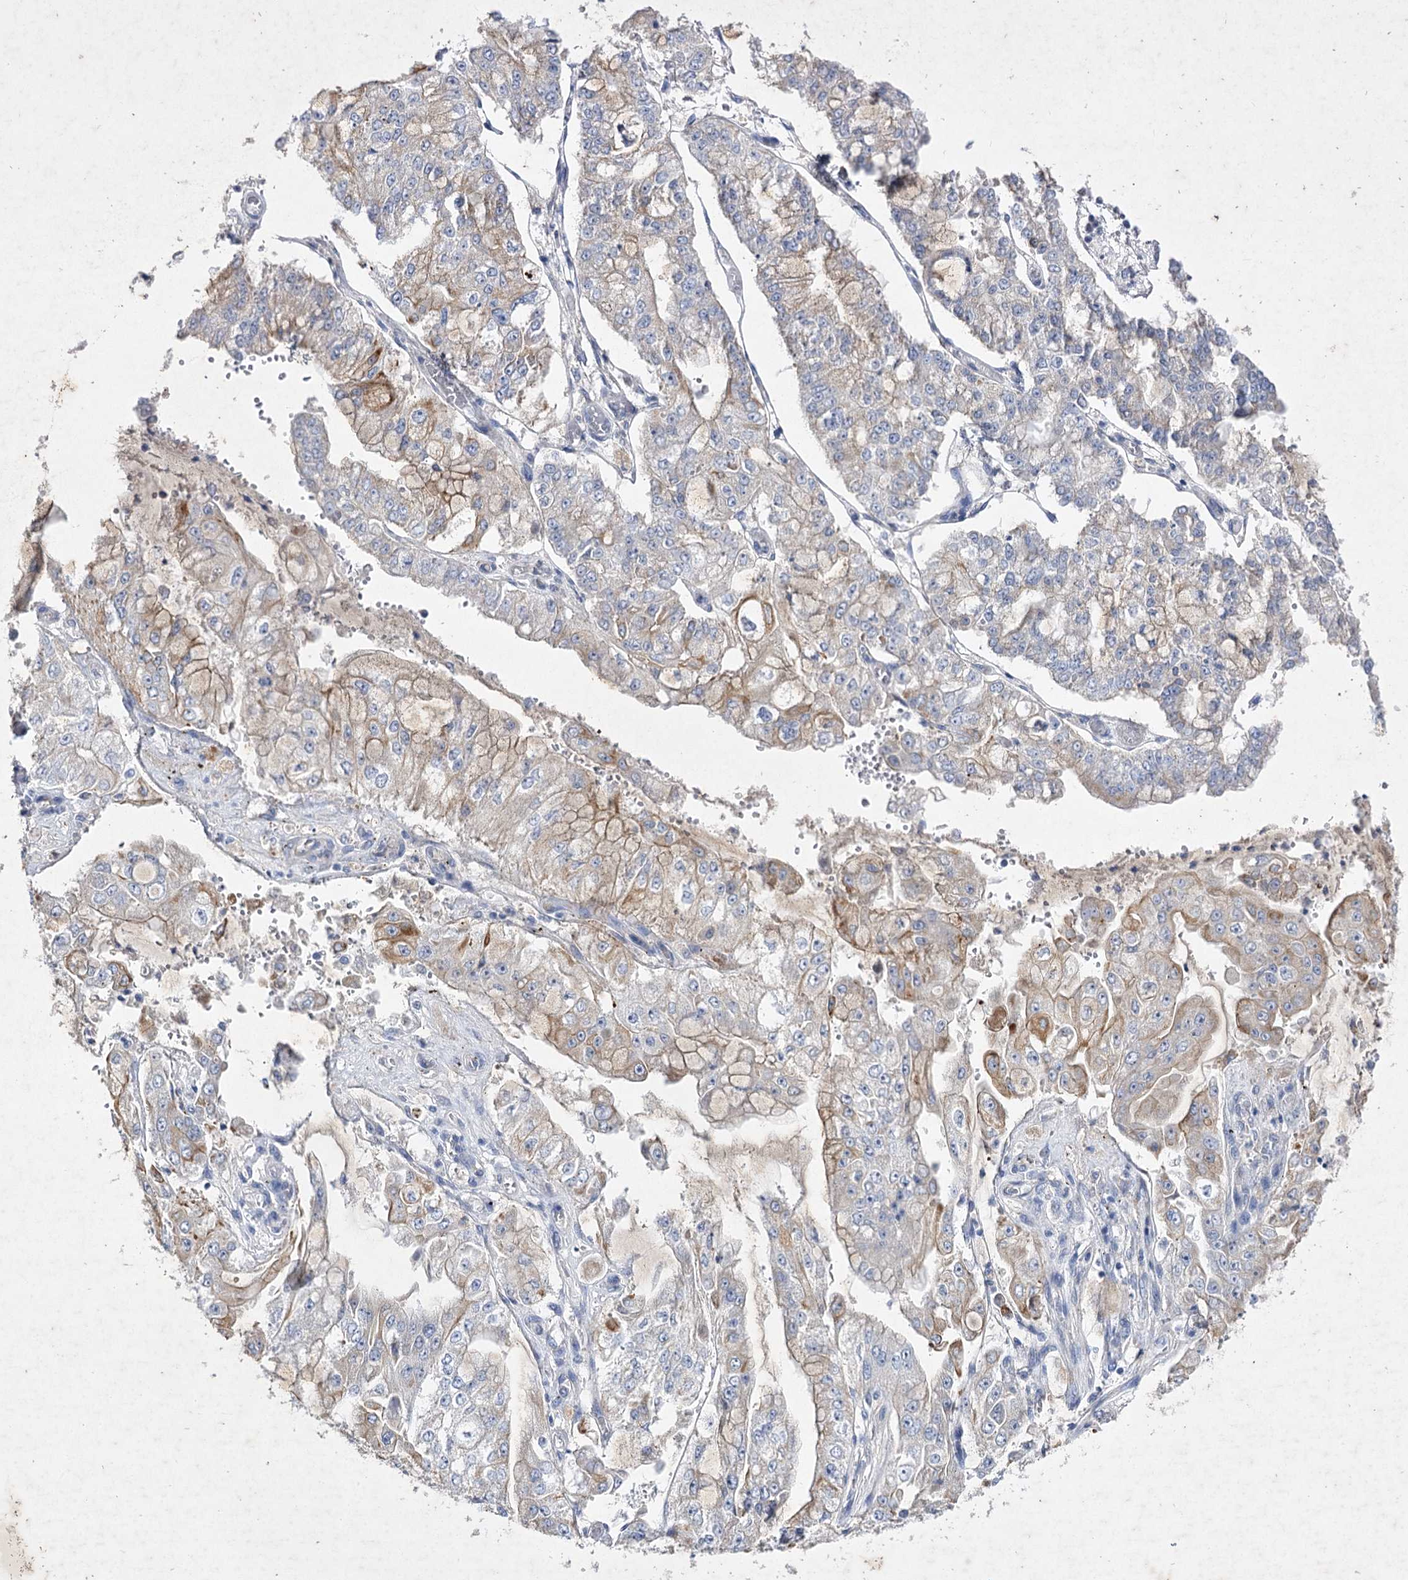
{"staining": {"intensity": "weak", "quantity": "<25%", "location": "cytoplasmic/membranous"}, "tissue": "stomach cancer", "cell_type": "Tumor cells", "image_type": "cancer", "snomed": [{"axis": "morphology", "description": "Adenocarcinoma, NOS"}, {"axis": "topography", "description": "Stomach"}], "caption": "High magnification brightfield microscopy of stomach adenocarcinoma stained with DAB (3,3'-diaminobenzidine) (brown) and counterstained with hematoxylin (blue): tumor cells show no significant staining.", "gene": "COX15", "patient": {"sex": "male", "age": 76}}